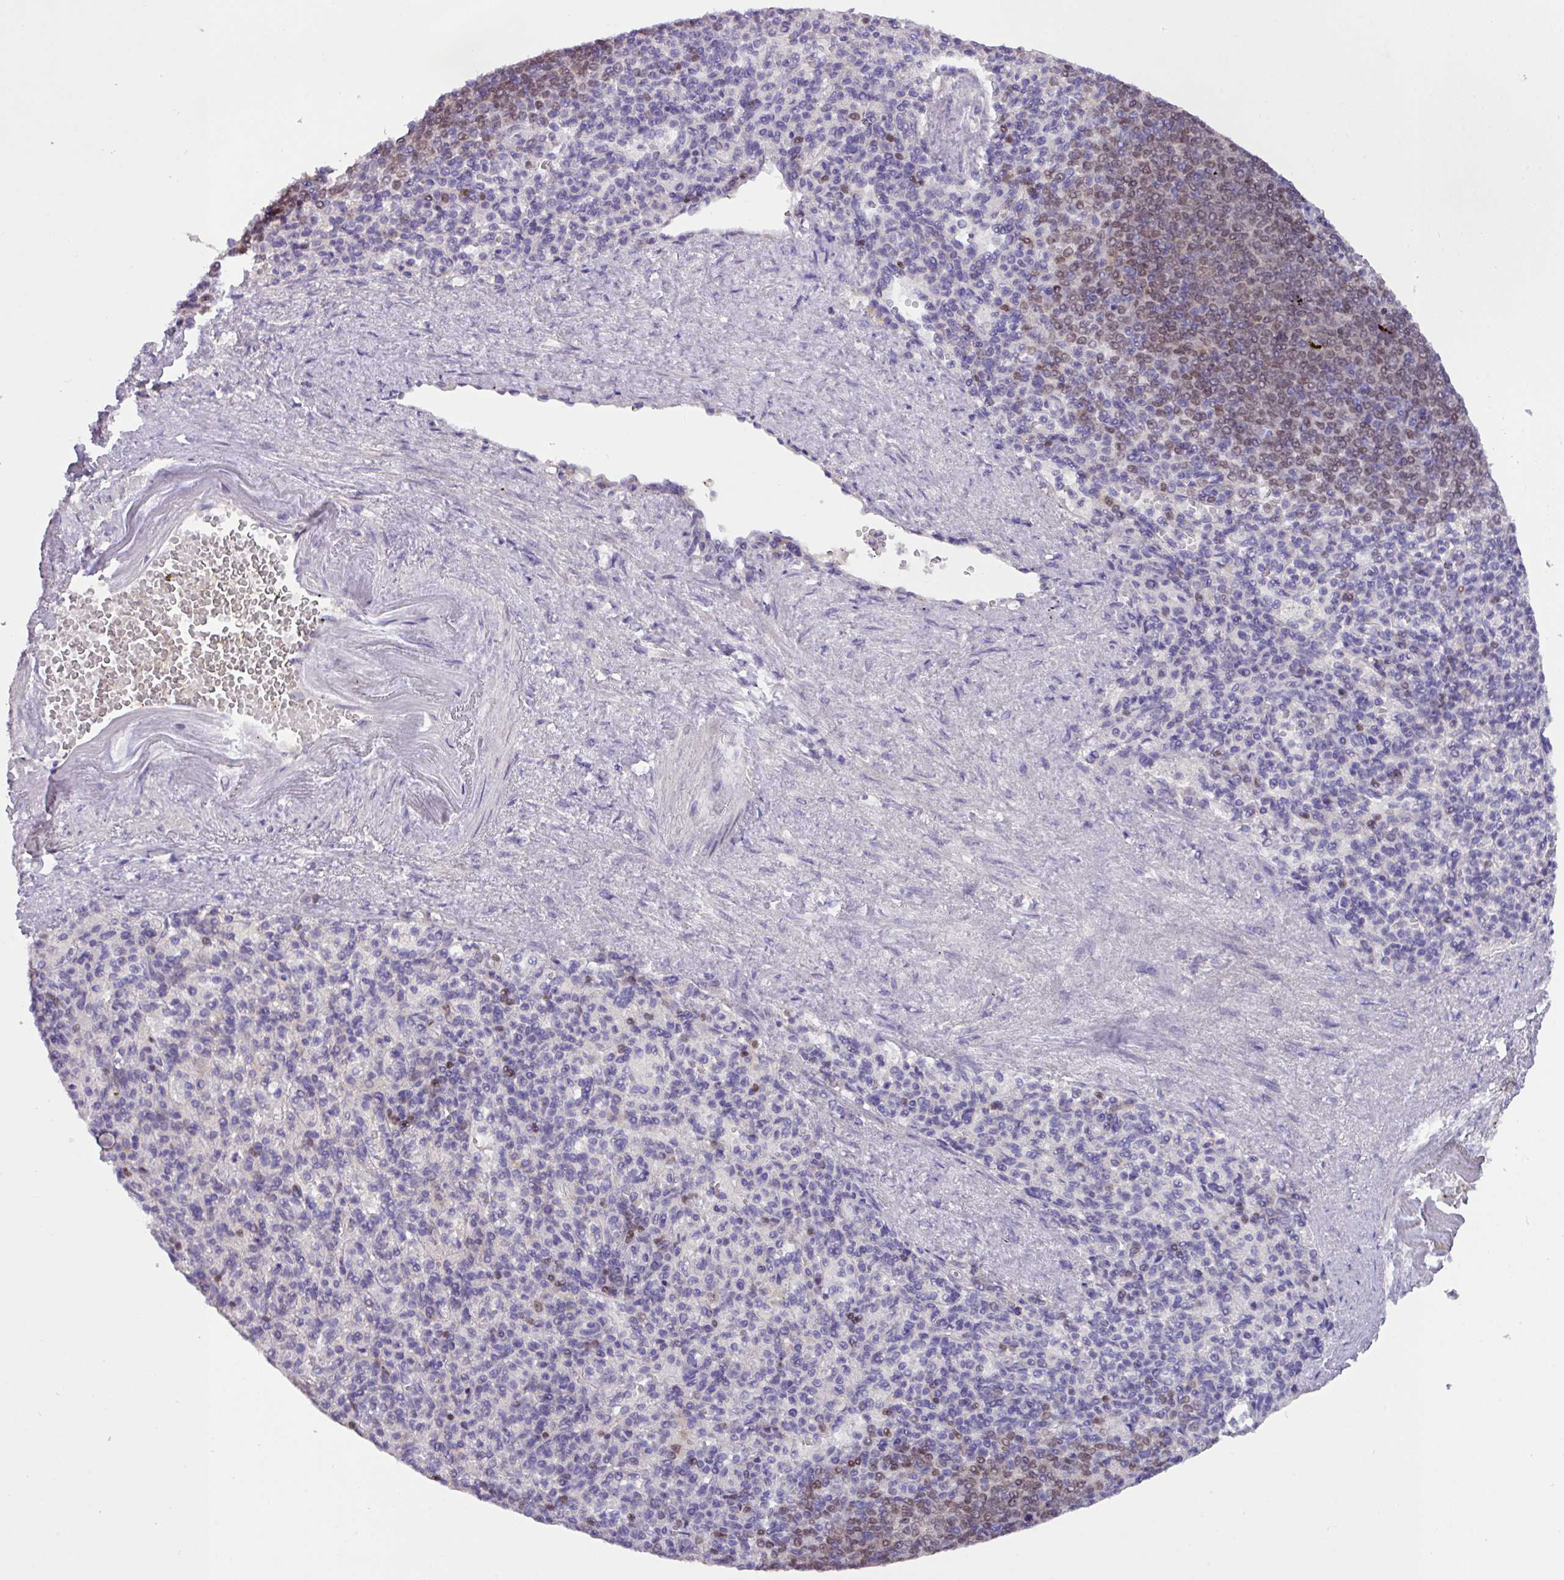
{"staining": {"intensity": "negative", "quantity": "none", "location": "none"}, "tissue": "spleen", "cell_type": "Cells in red pulp", "image_type": "normal", "snomed": [{"axis": "morphology", "description": "Normal tissue, NOS"}, {"axis": "topography", "description": "Spleen"}], "caption": "An IHC micrograph of normal spleen is shown. There is no staining in cells in red pulp of spleen.", "gene": "PAX8", "patient": {"sex": "female", "age": 74}}